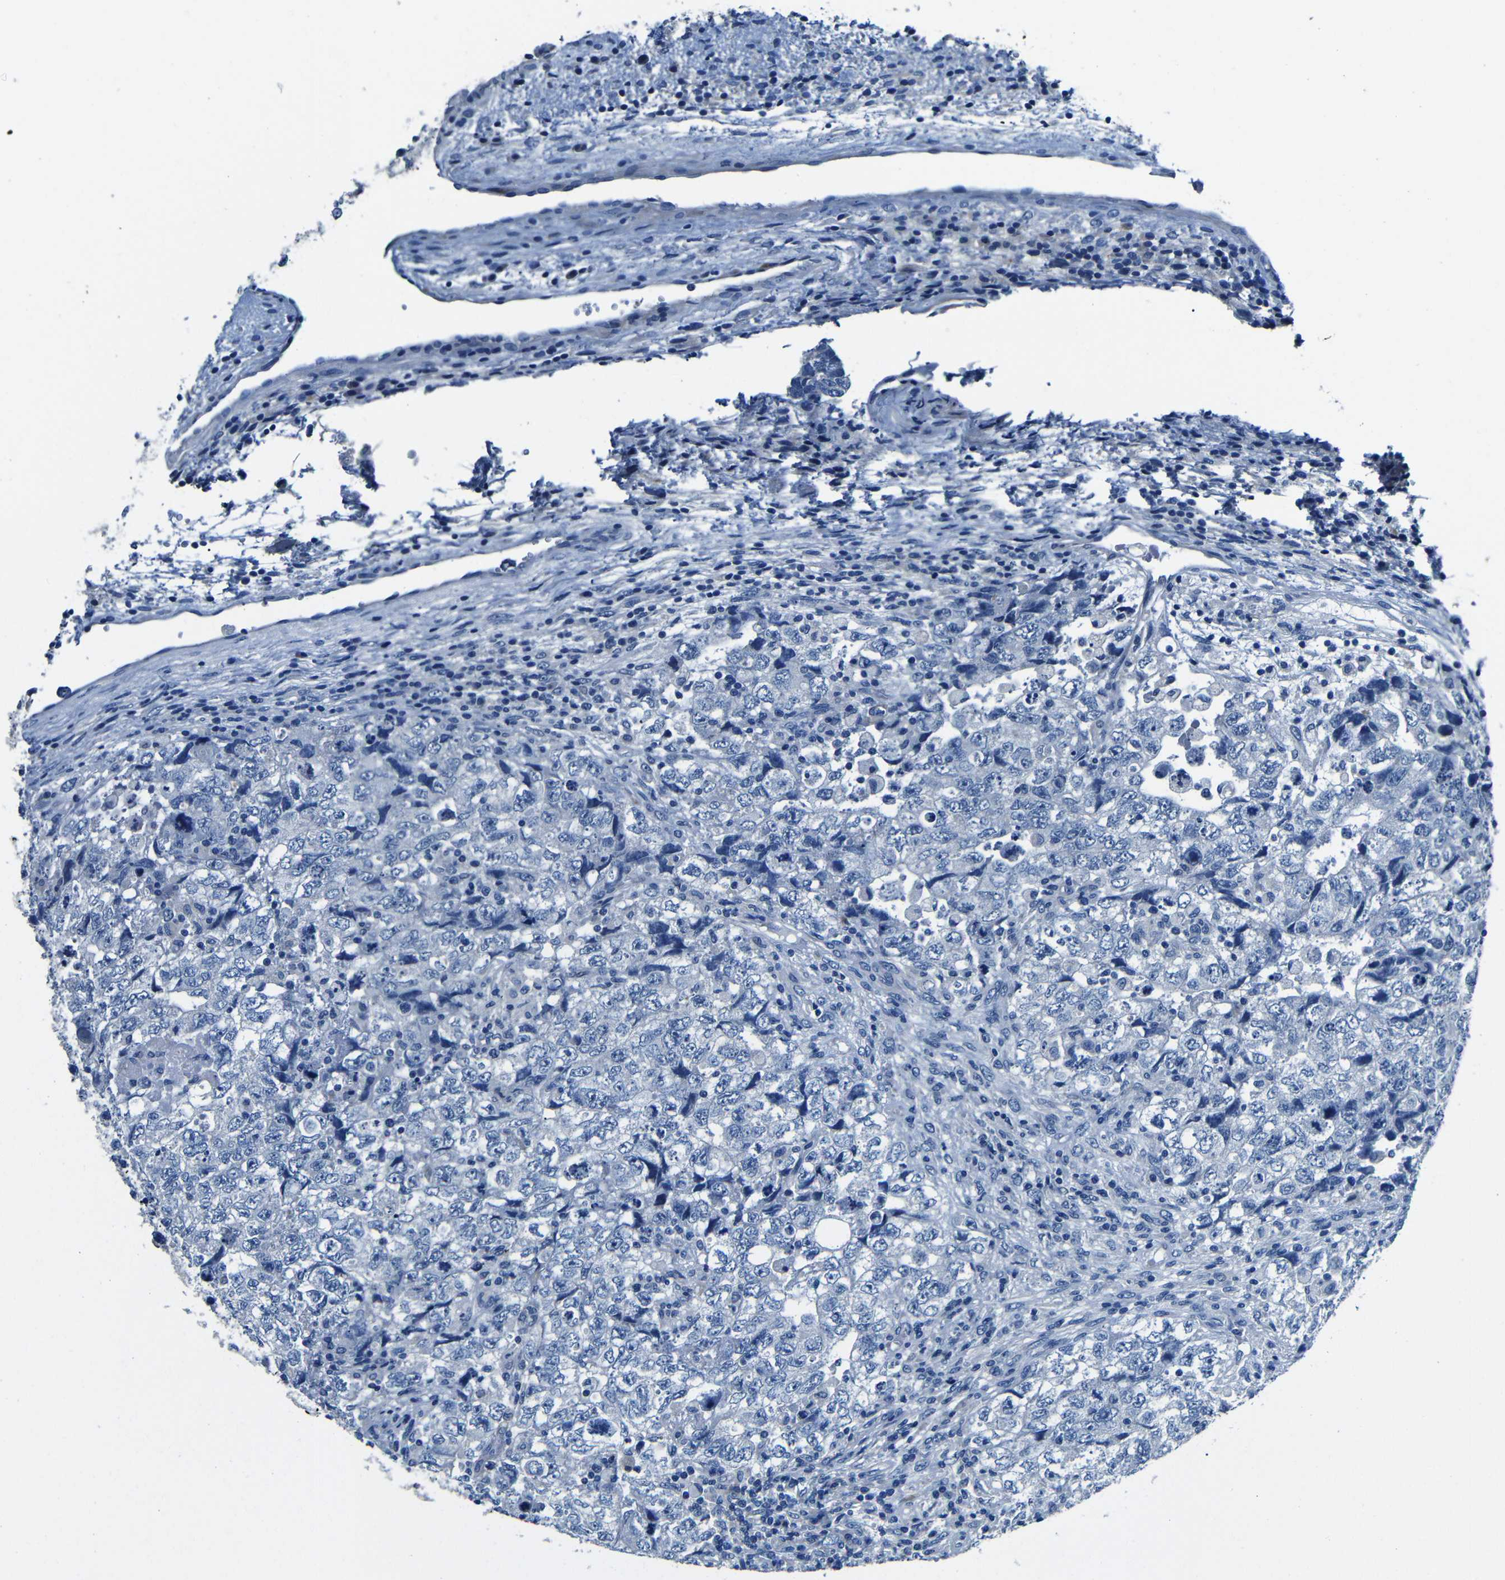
{"staining": {"intensity": "negative", "quantity": "none", "location": "none"}, "tissue": "testis cancer", "cell_type": "Tumor cells", "image_type": "cancer", "snomed": [{"axis": "morphology", "description": "Carcinoma, Embryonal, NOS"}, {"axis": "topography", "description": "Testis"}], "caption": "Tumor cells show no significant staining in testis cancer. (Stains: DAB (3,3'-diaminobenzidine) immunohistochemistry (IHC) with hematoxylin counter stain, Microscopy: brightfield microscopy at high magnification).", "gene": "TNFAIP1", "patient": {"sex": "male", "age": 36}}